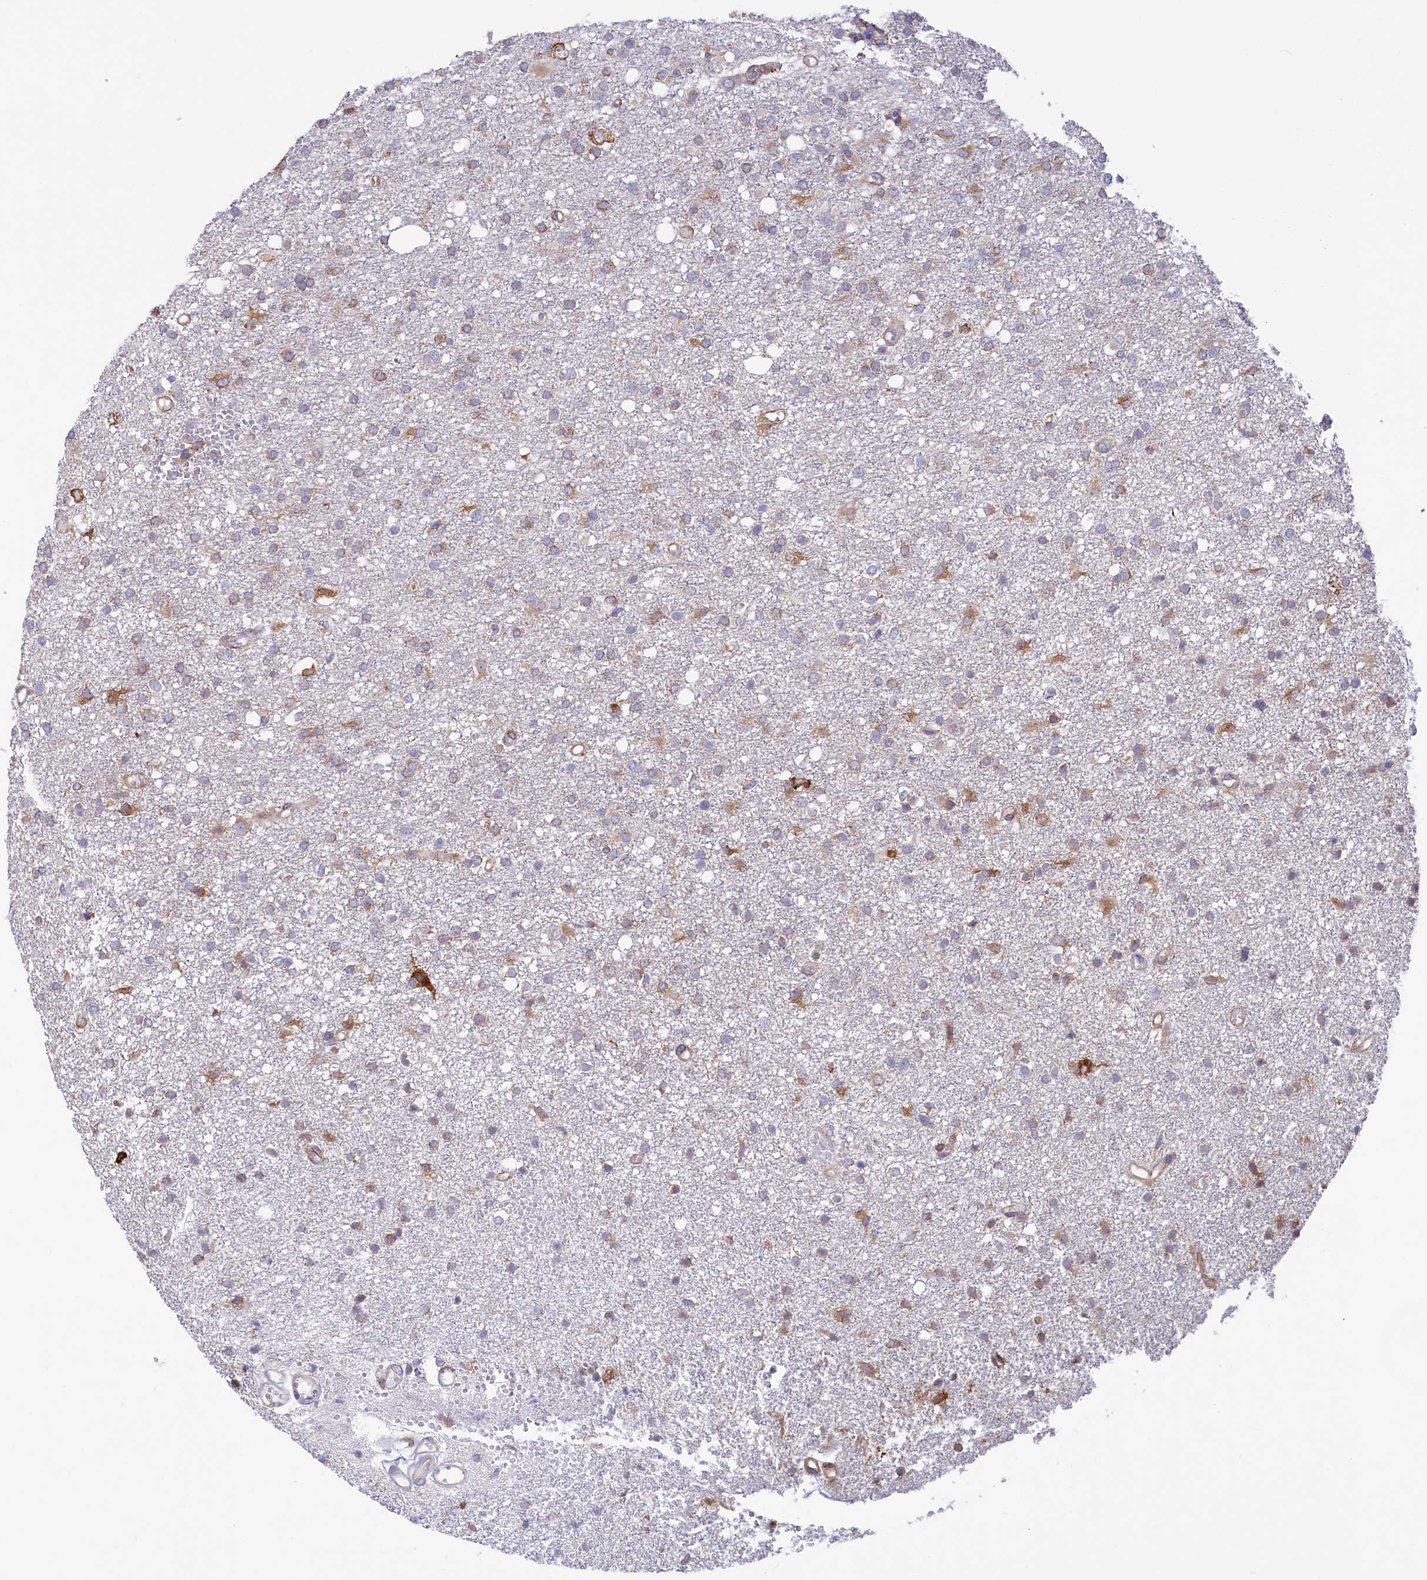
{"staining": {"intensity": "weak", "quantity": "<25%", "location": "cytoplasmic/membranous"}, "tissue": "glioma", "cell_type": "Tumor cells", "image_type": "cancer", "snomed": [{"axis": "morphology", "description": "Glioma, malignant, High grade"}, {"axis": "topography", "description": "Brain"}], "caption": "This is an IHC photomicrograph of malignant glioma (high-grade). There is no expression in tumor cells.", "gene": "CHID1", "patient": {"sex": "female", "age": 59}}